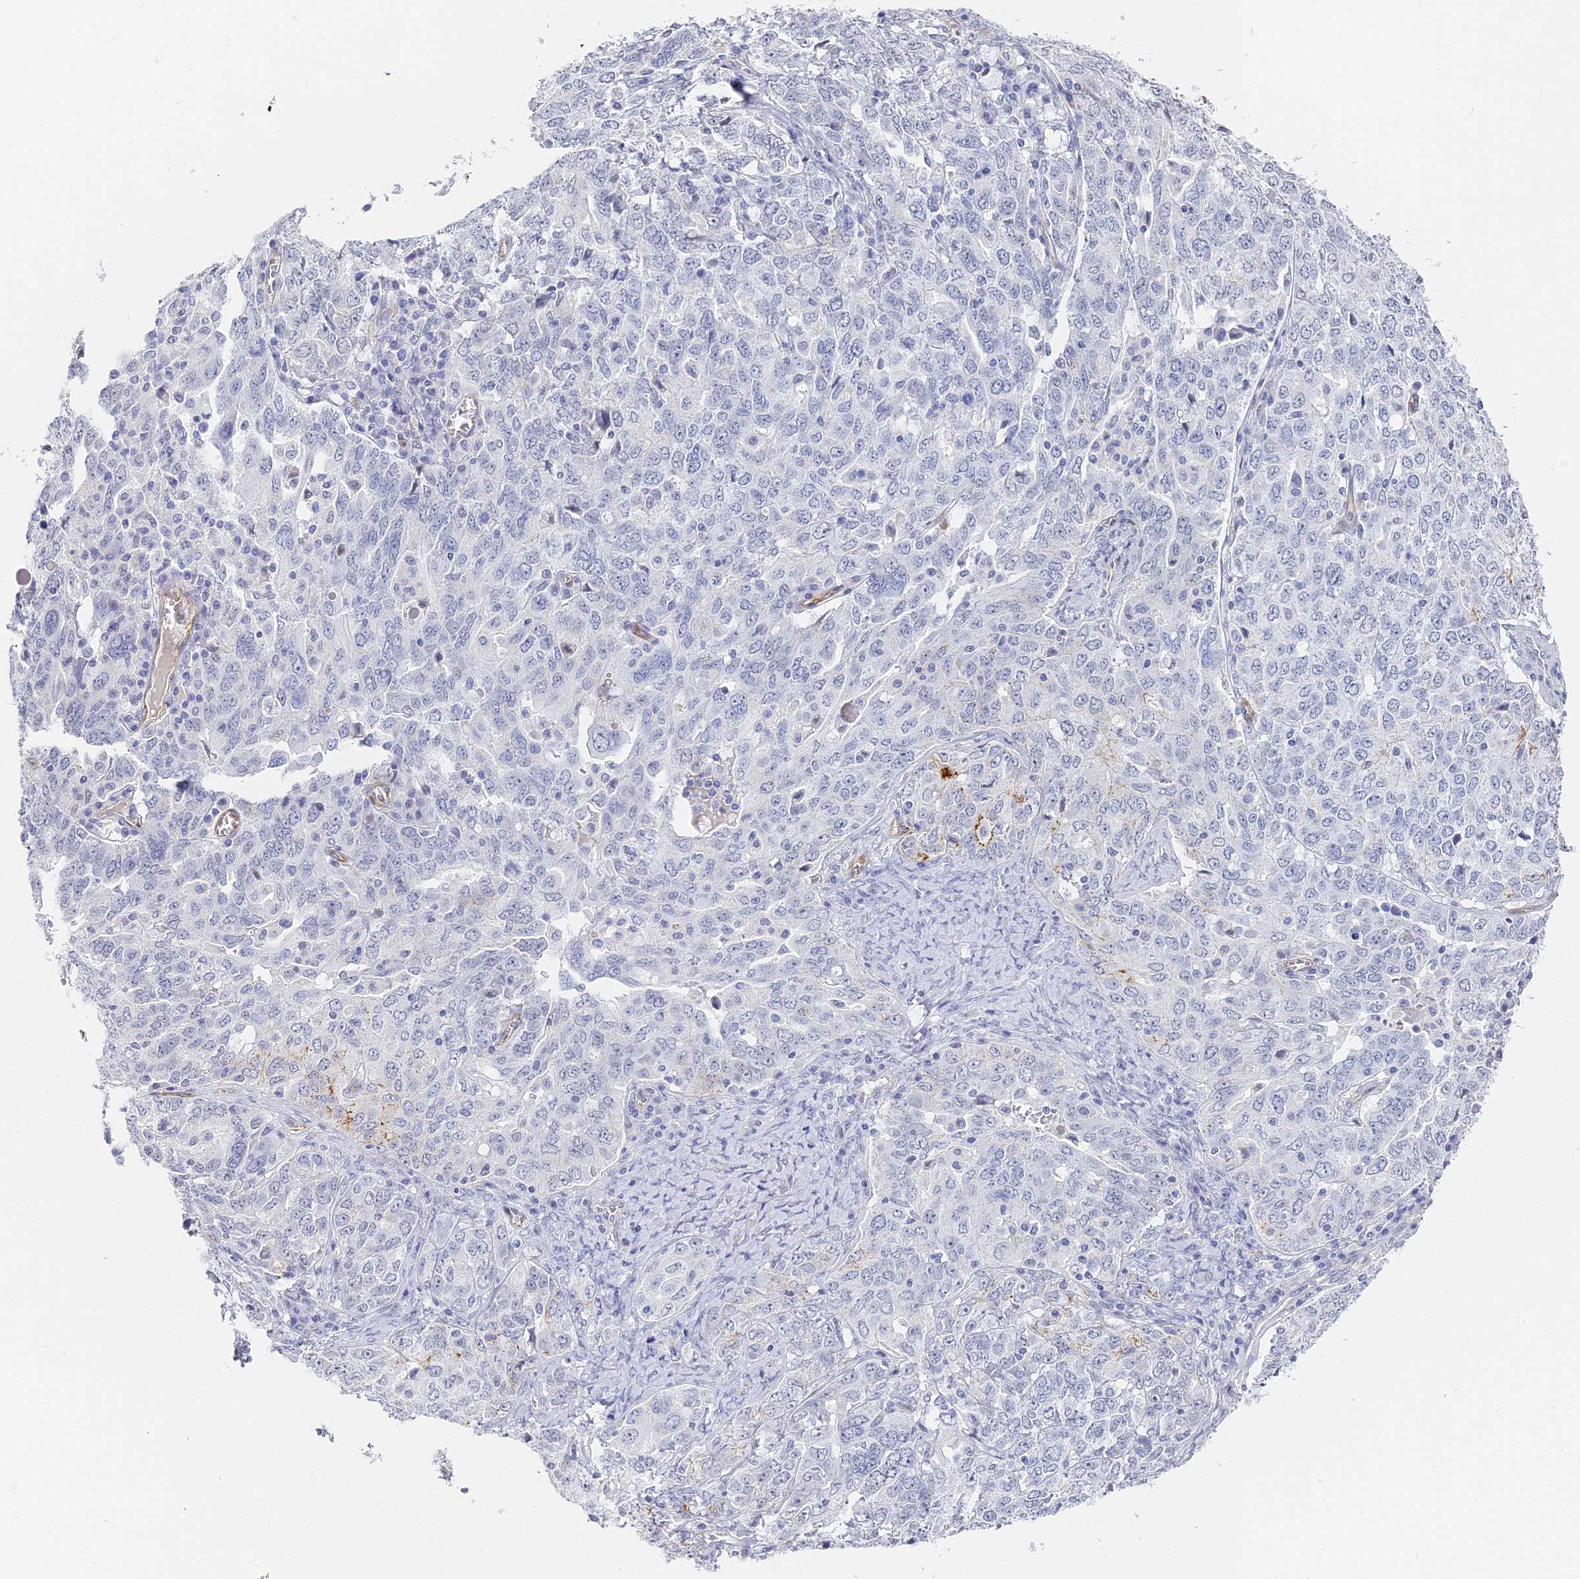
{"staining": {"intensity": "negative", "quantity": "none", "location": "none"}, "tissue": "ovarian cancer", "cell_type": "Tumor cells", "image_type": "cancer", "snomed": [{"axis": "morphology", "description": "Carcinoma, endometroid"}, {"axis": "topography", "description": "Ovary"}], "caption": "IHC image of ovarian endometroid carcinoma stained for a protein (brown), which demonstrates no expression in tumor cells. The staining is performed using DAB brown chromogen with nuclei counter-stained in using hematoxylin.", "gene": "GJA1", "patient": {"sex": "female", "age": 62}}